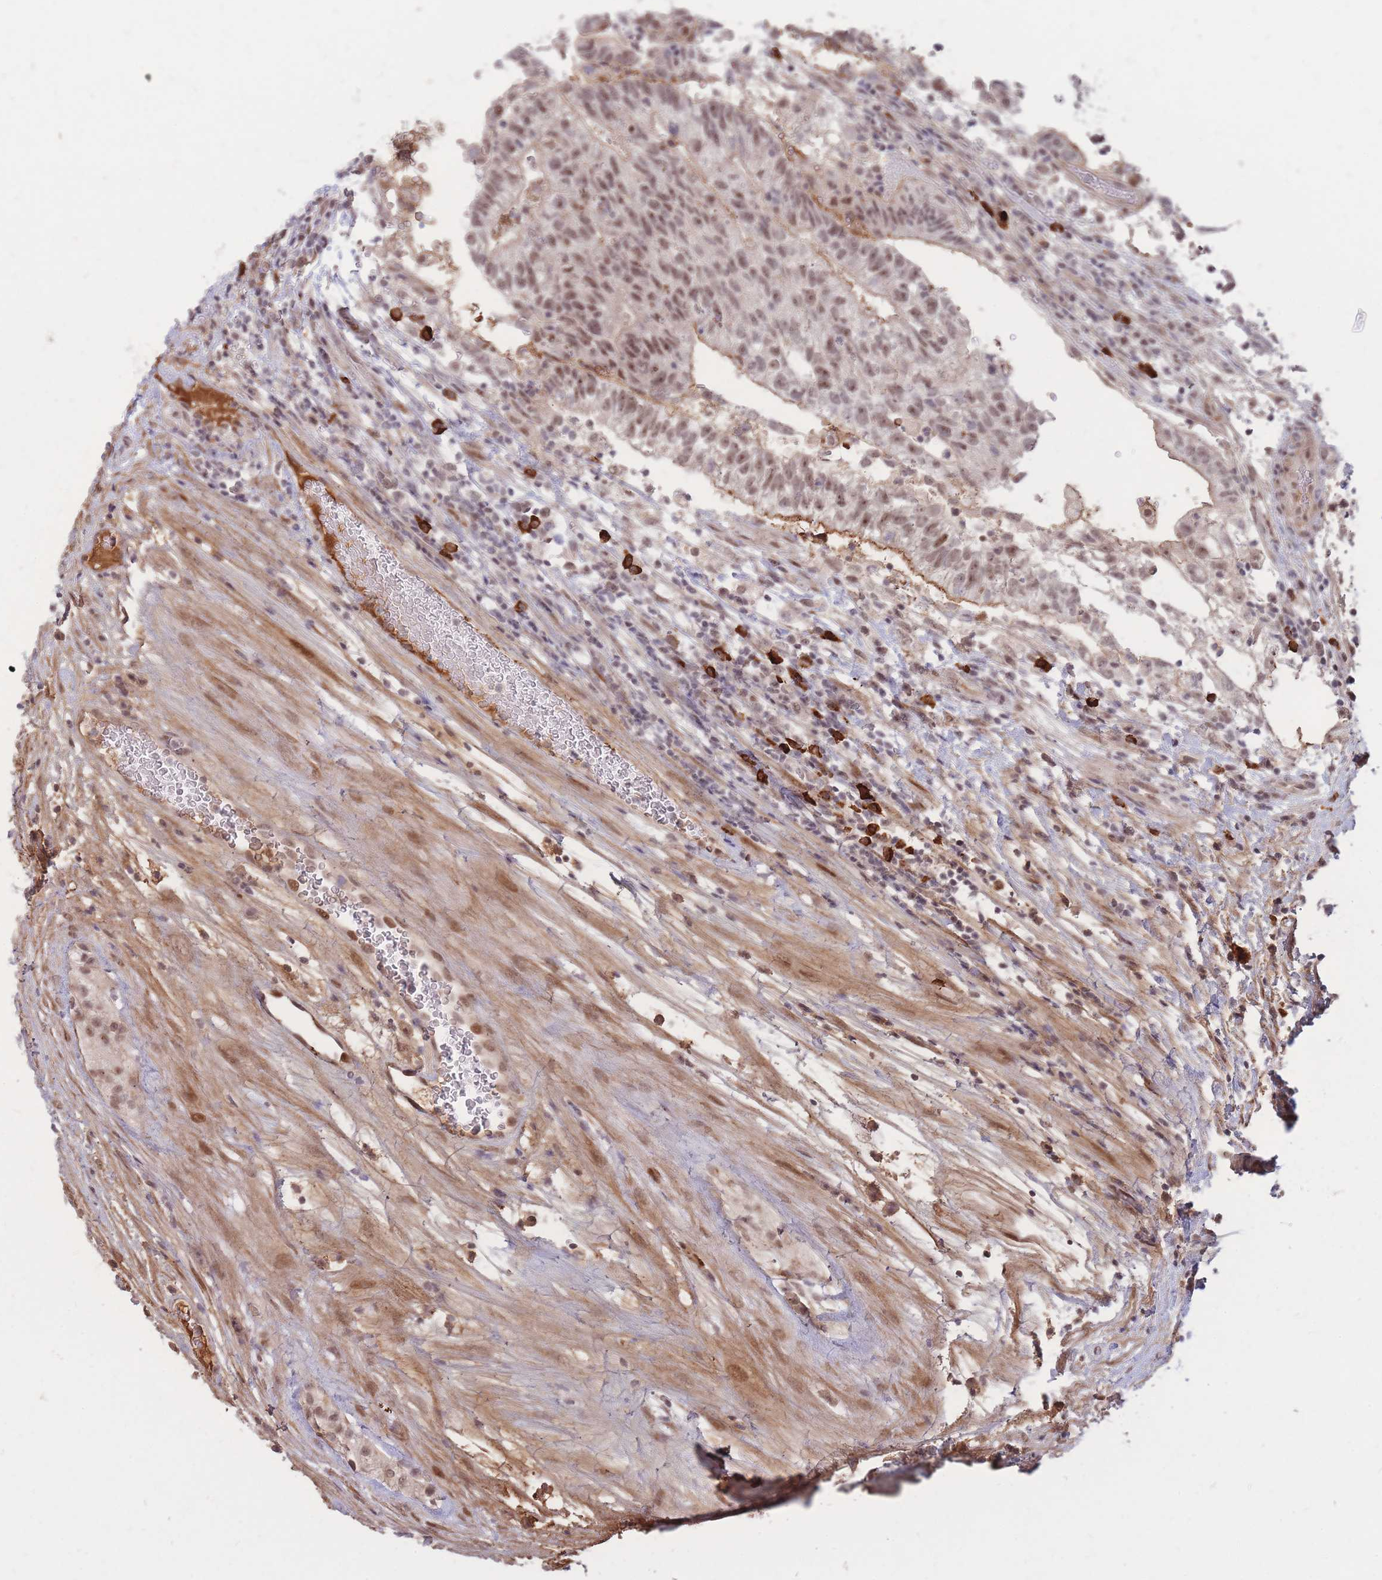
{"staining": {"intensity": "moderate", "quantity": ">75%", "location": "cytoplasmic/membranous,nuclear"}, "tissue": "testis cancer", "cell_type": "Tumor cells", "image_type": "cancer", "snomed": [{"axis": "morphology", "description": "Normal tissue, NOS"}, {"axis": "morphology", "description": "Carcinoma, Embryonal, NOS"}, {"axis": "topography", "description": "Testis"}], "caption": "This is a photomicrograph of IHC staining of embryonal carcinoma (testis), which shows moderate staining in the cytoplasmic/membranous and nuclear of tumor cells.", "gene": "ERICH6B", "patient": {"sex": "male", "age": 32}}